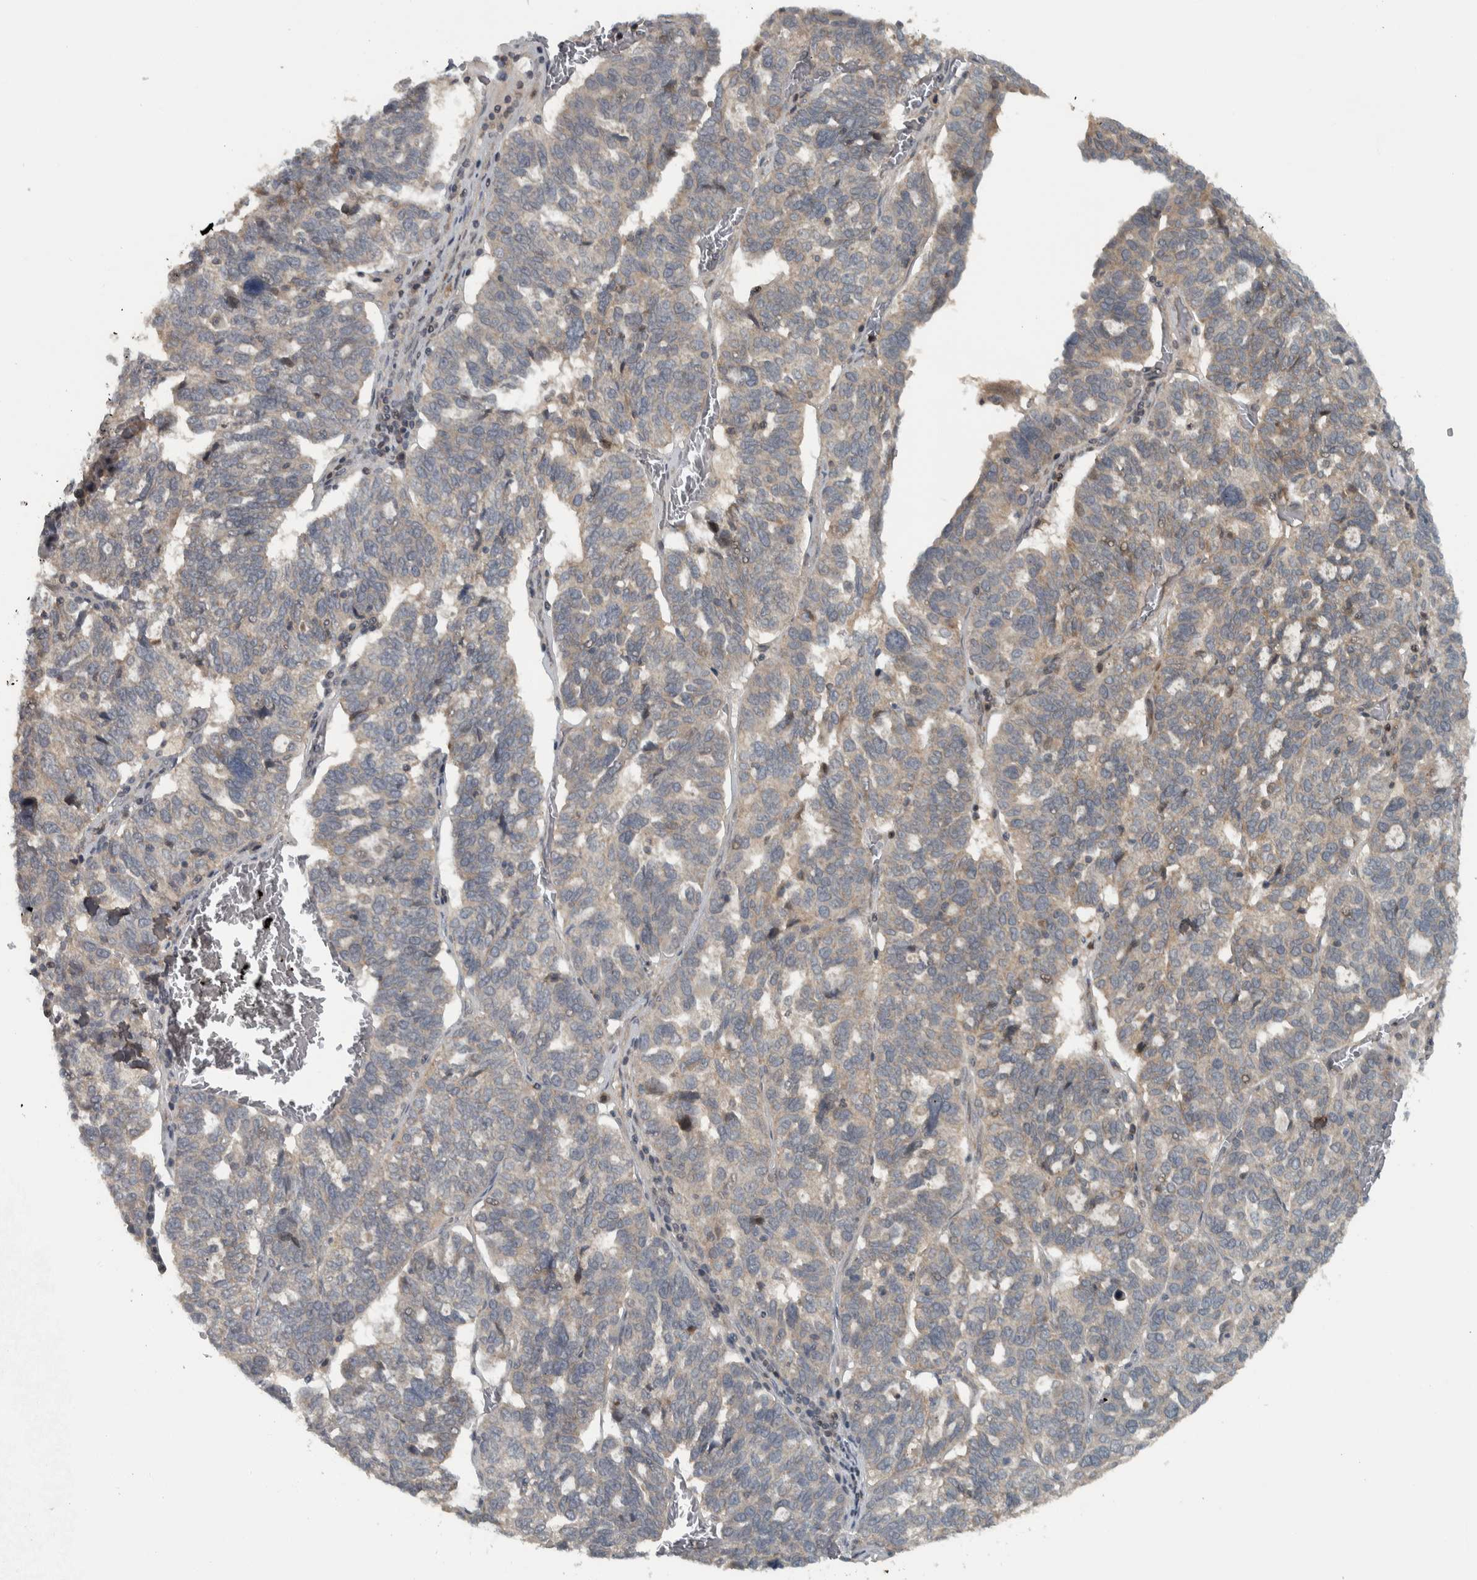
{"staining": {"intensity": "moderate", "quantity": "<25%", "location": "cytoplasmic/membranous"}, "tissue": "ovarian cancer", "cell_type": "Tumor cells", "image_type": "cancer", "snomed": [{"axis": "morphology", "description": "Cystadenocarcinoma, serous, NOS"}, {"axis": "topography", "description": "Ovary"}], "caption": "This micrograph shows ovarian cancer (serous cystadenocarcinoma) stained with immunohistochemistry to label a protein in brown. The cytoplasmic/membranous of tumor cells show moderate positivity for the protein. Nuclei are counter-stained blue.", "gene": "KIFAP3", "patient": {"sex": "female", "age": 59}}